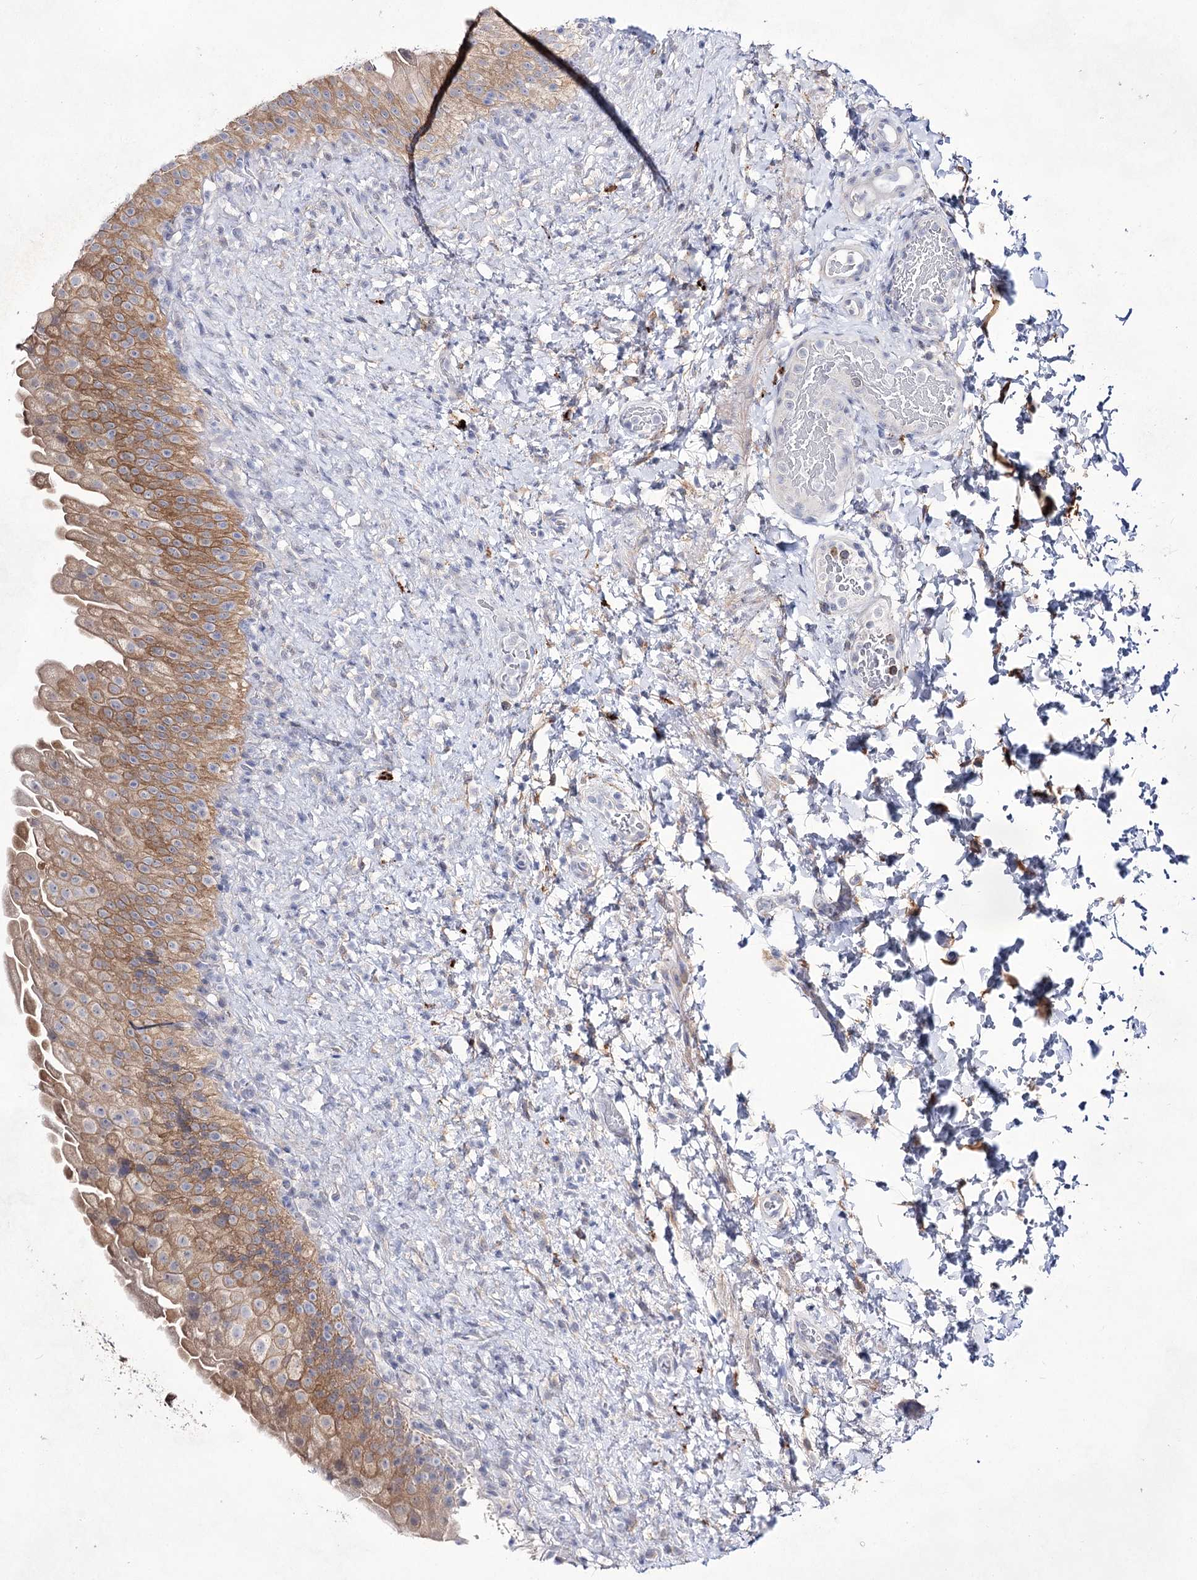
{"staining": {"intensity": "moderate", "quantity": "25%-75%", "location": "cytoplasmic/membranous"}, "tissue": "urinary bladder", "cell_type": "Urothelial cells", "image_type": "normal", "snomed": [{"axis": "morphology", "description": "Normal tissue, NOS"}, {"axis": "topography", "description": "Urinary bladder"}], "caption": "This image exhibits immunohistochemistry (IHC) staining of unremarkable urinary bladder, with medium moderate cytoplasmic/membranous expression in about 25%-75% of urothelial cells.", "gene": "UGDH", "patient": {"sex": "female", "age": 27}}